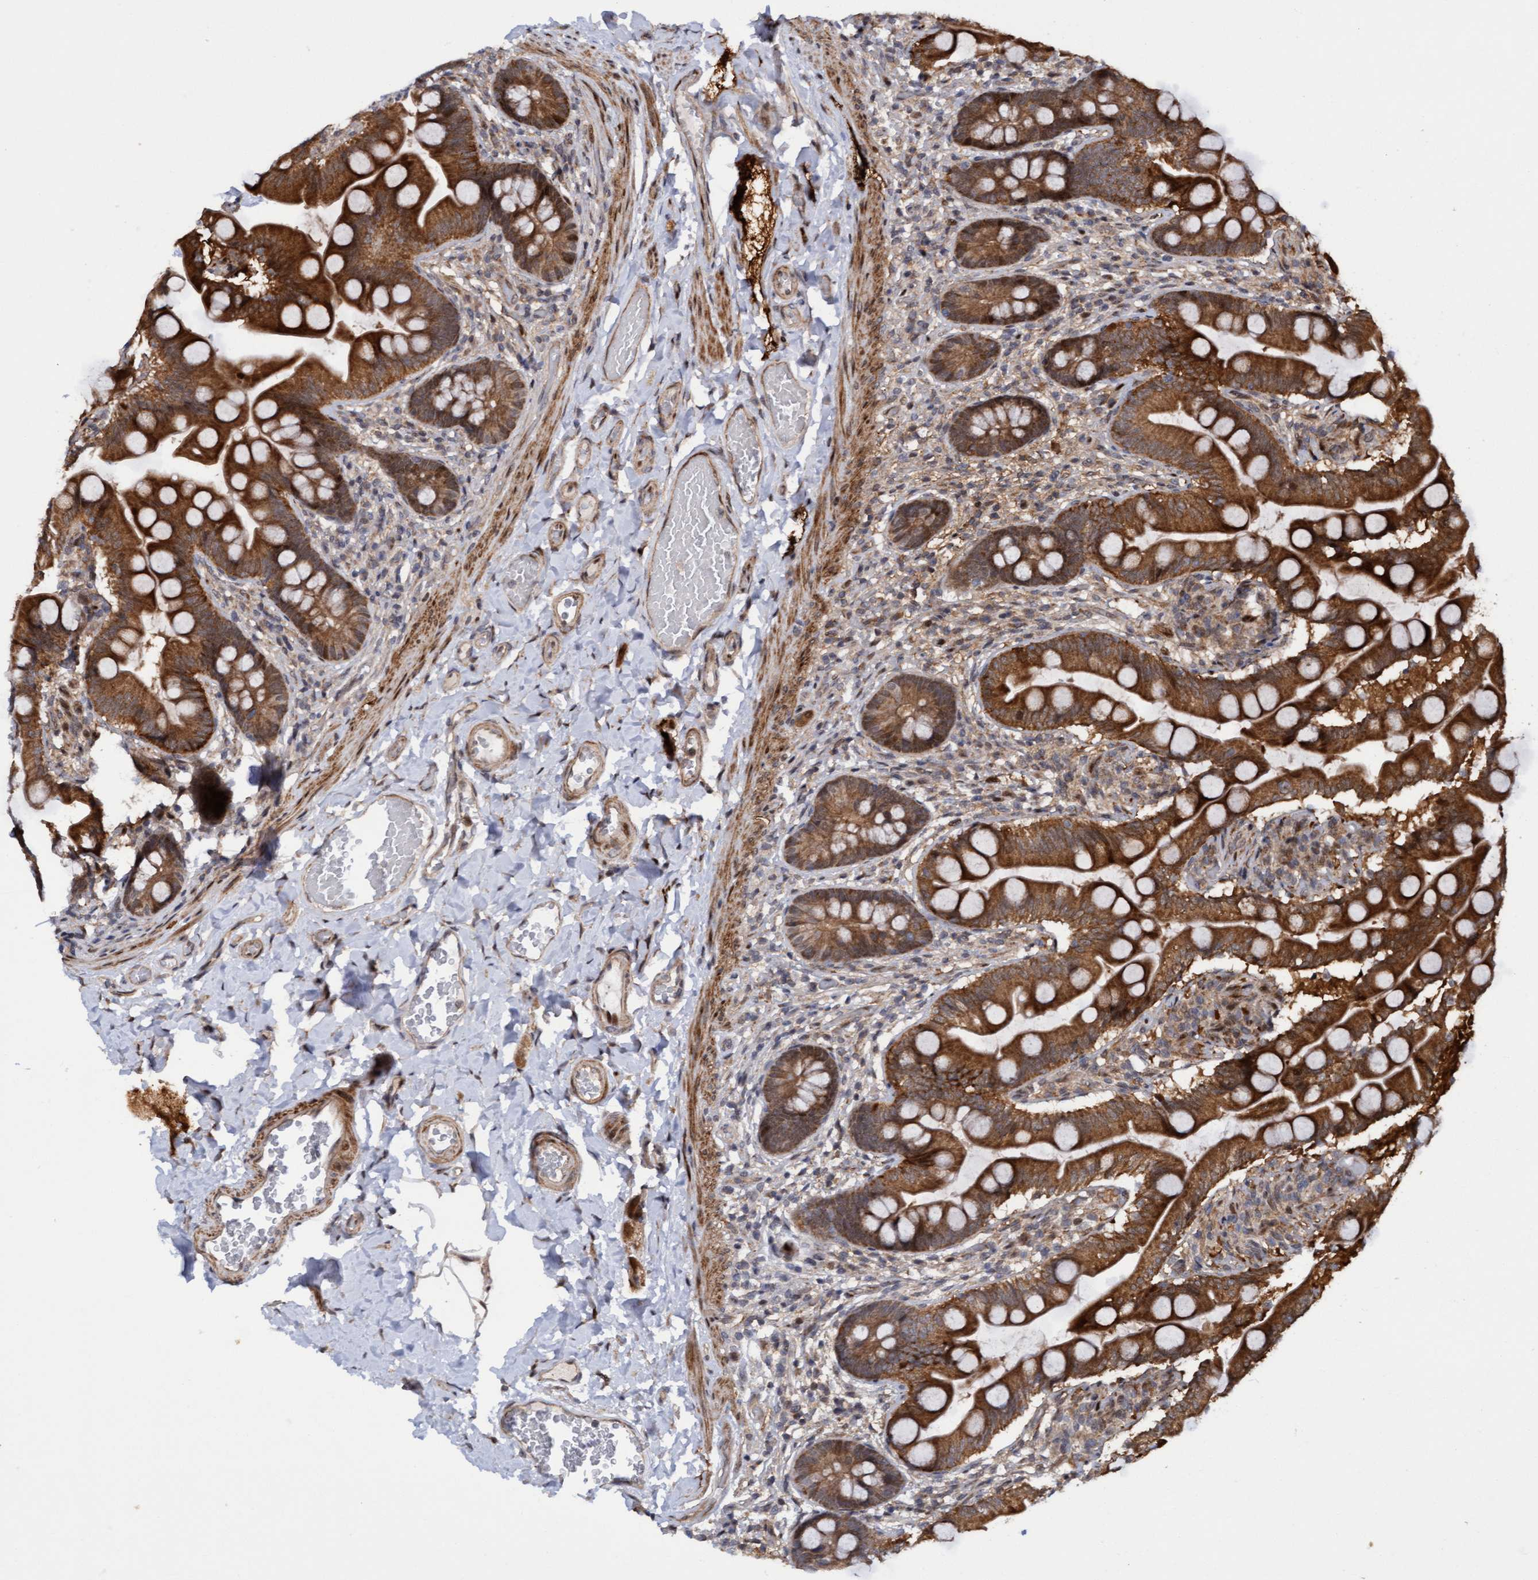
{"staining": {"intensity": "strong", "quantity": ">75%", "location": "cytoplasmic/membranous,nuclear"}, "tissue": "small intestine", "cell_type": "Glandular cells", "image_type": "normal", "snomed": [{"axis": "morphology", "description": "Normal tissue, NOS"}, {"axis": "topography", "description": "Small intestine"}], "caption": "High-power microscopy captured an IHC photomicrograph of normal small intestine, revealing strong cytoplasmic/membranous,nuclear staining in about >75% of glandular cells. (Brightfield microscopy of DAB IHC at high magnification).", "gene": "ITFG1", "patient": {"sex": "female", "age": 56}}